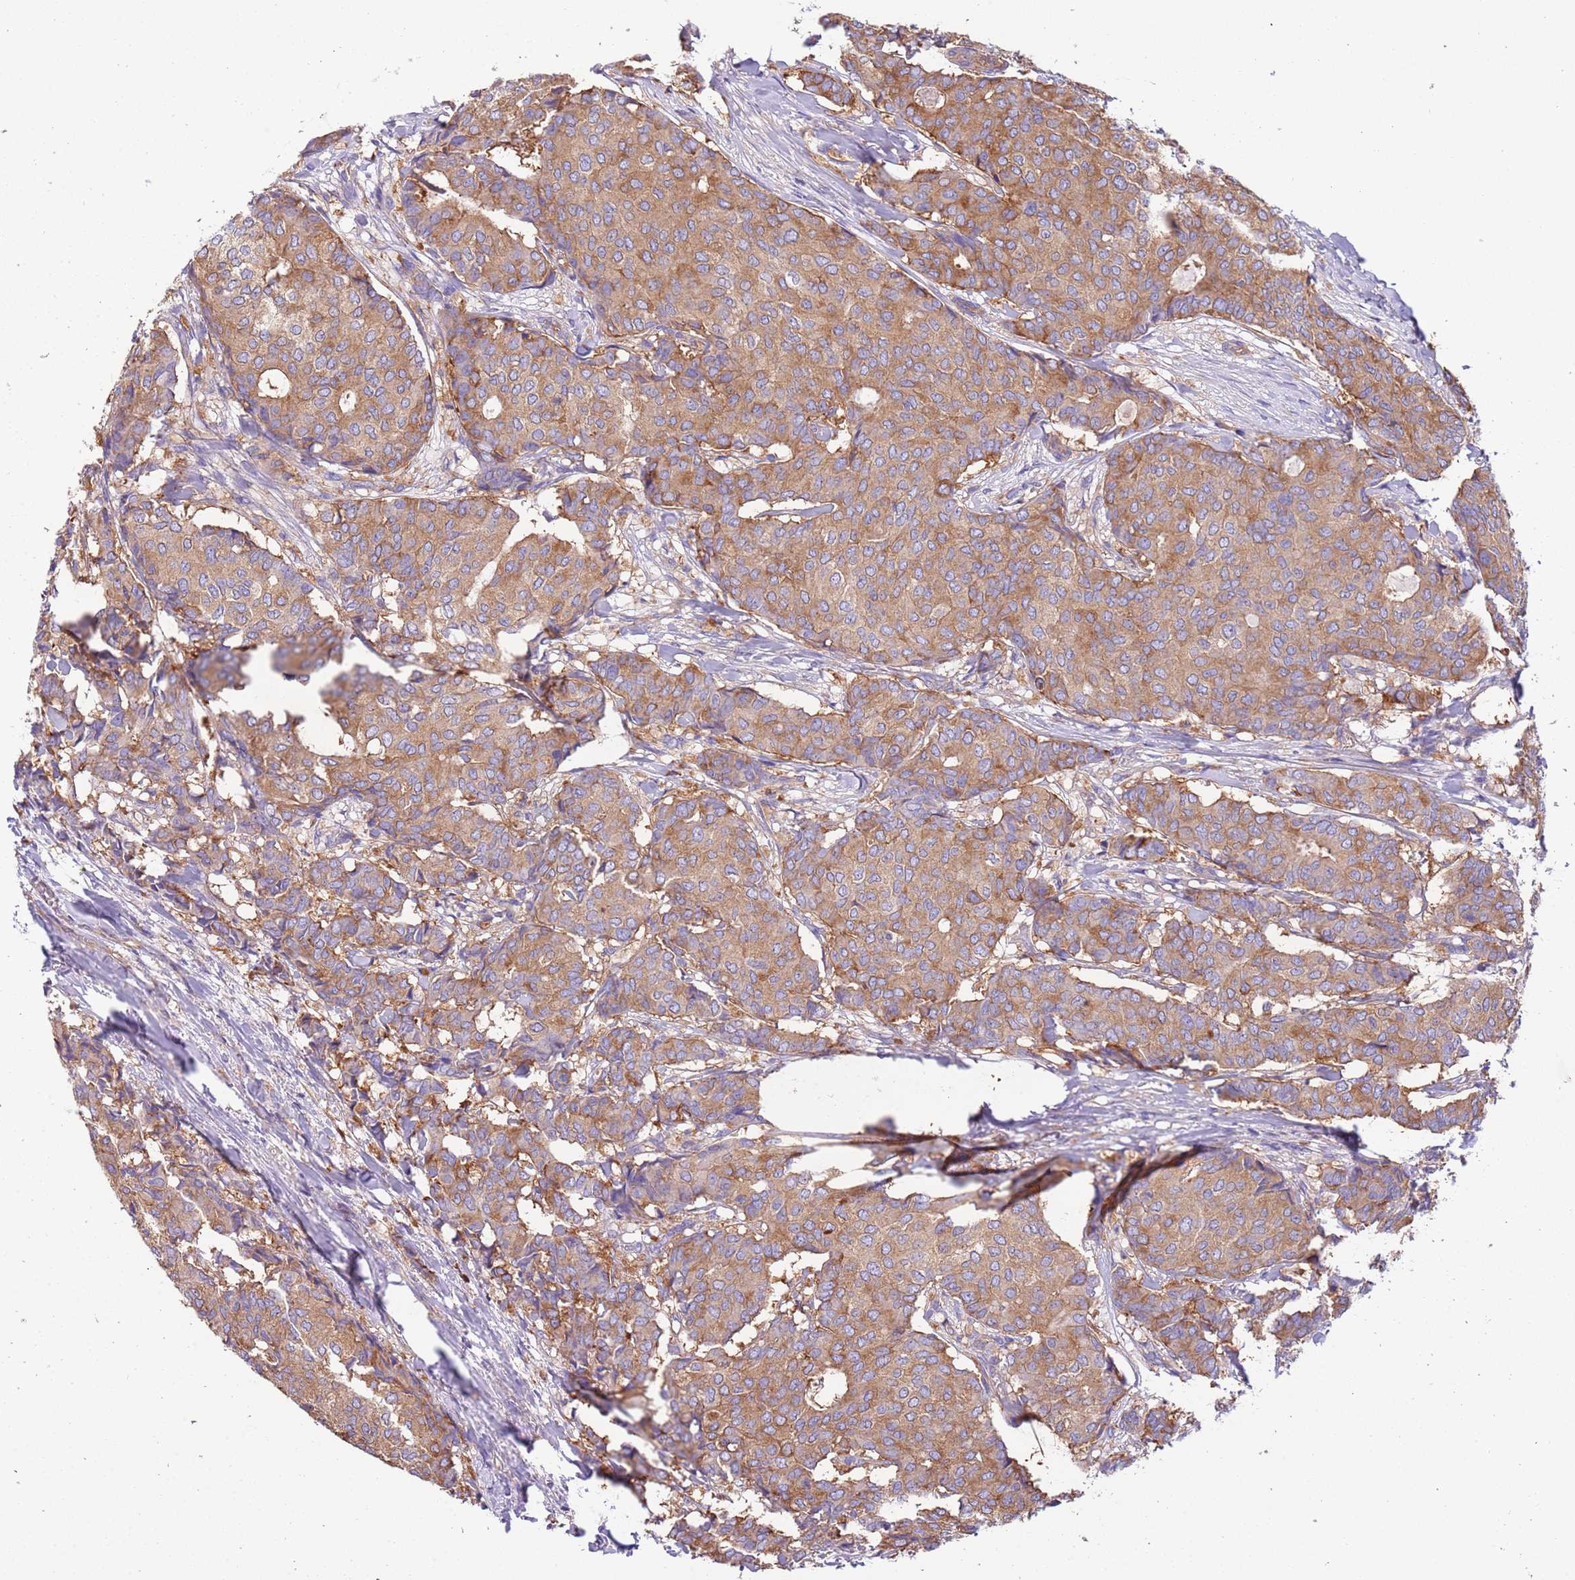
{"staining": {"intensity": "moderate", "quantity": ">75%", "location": "cytoplasmic/membranous"}, "tissue": "breast cancer", "cell_type": "Tumor cells", "image_type": "cancer", "snomed": [{"axis": "morphology", "description": "Duct carcinoma"}, {"axis": "topography", "description": "Breast"}], "caption": "Protein staining demonstrates moderate cytoplasmic/membranous positivity in about >75% of tumor cells in breast cancer (intraductal carcinoma).", "gene": "NAALADL1", "patient": {"sex": "female", "age": 75}}